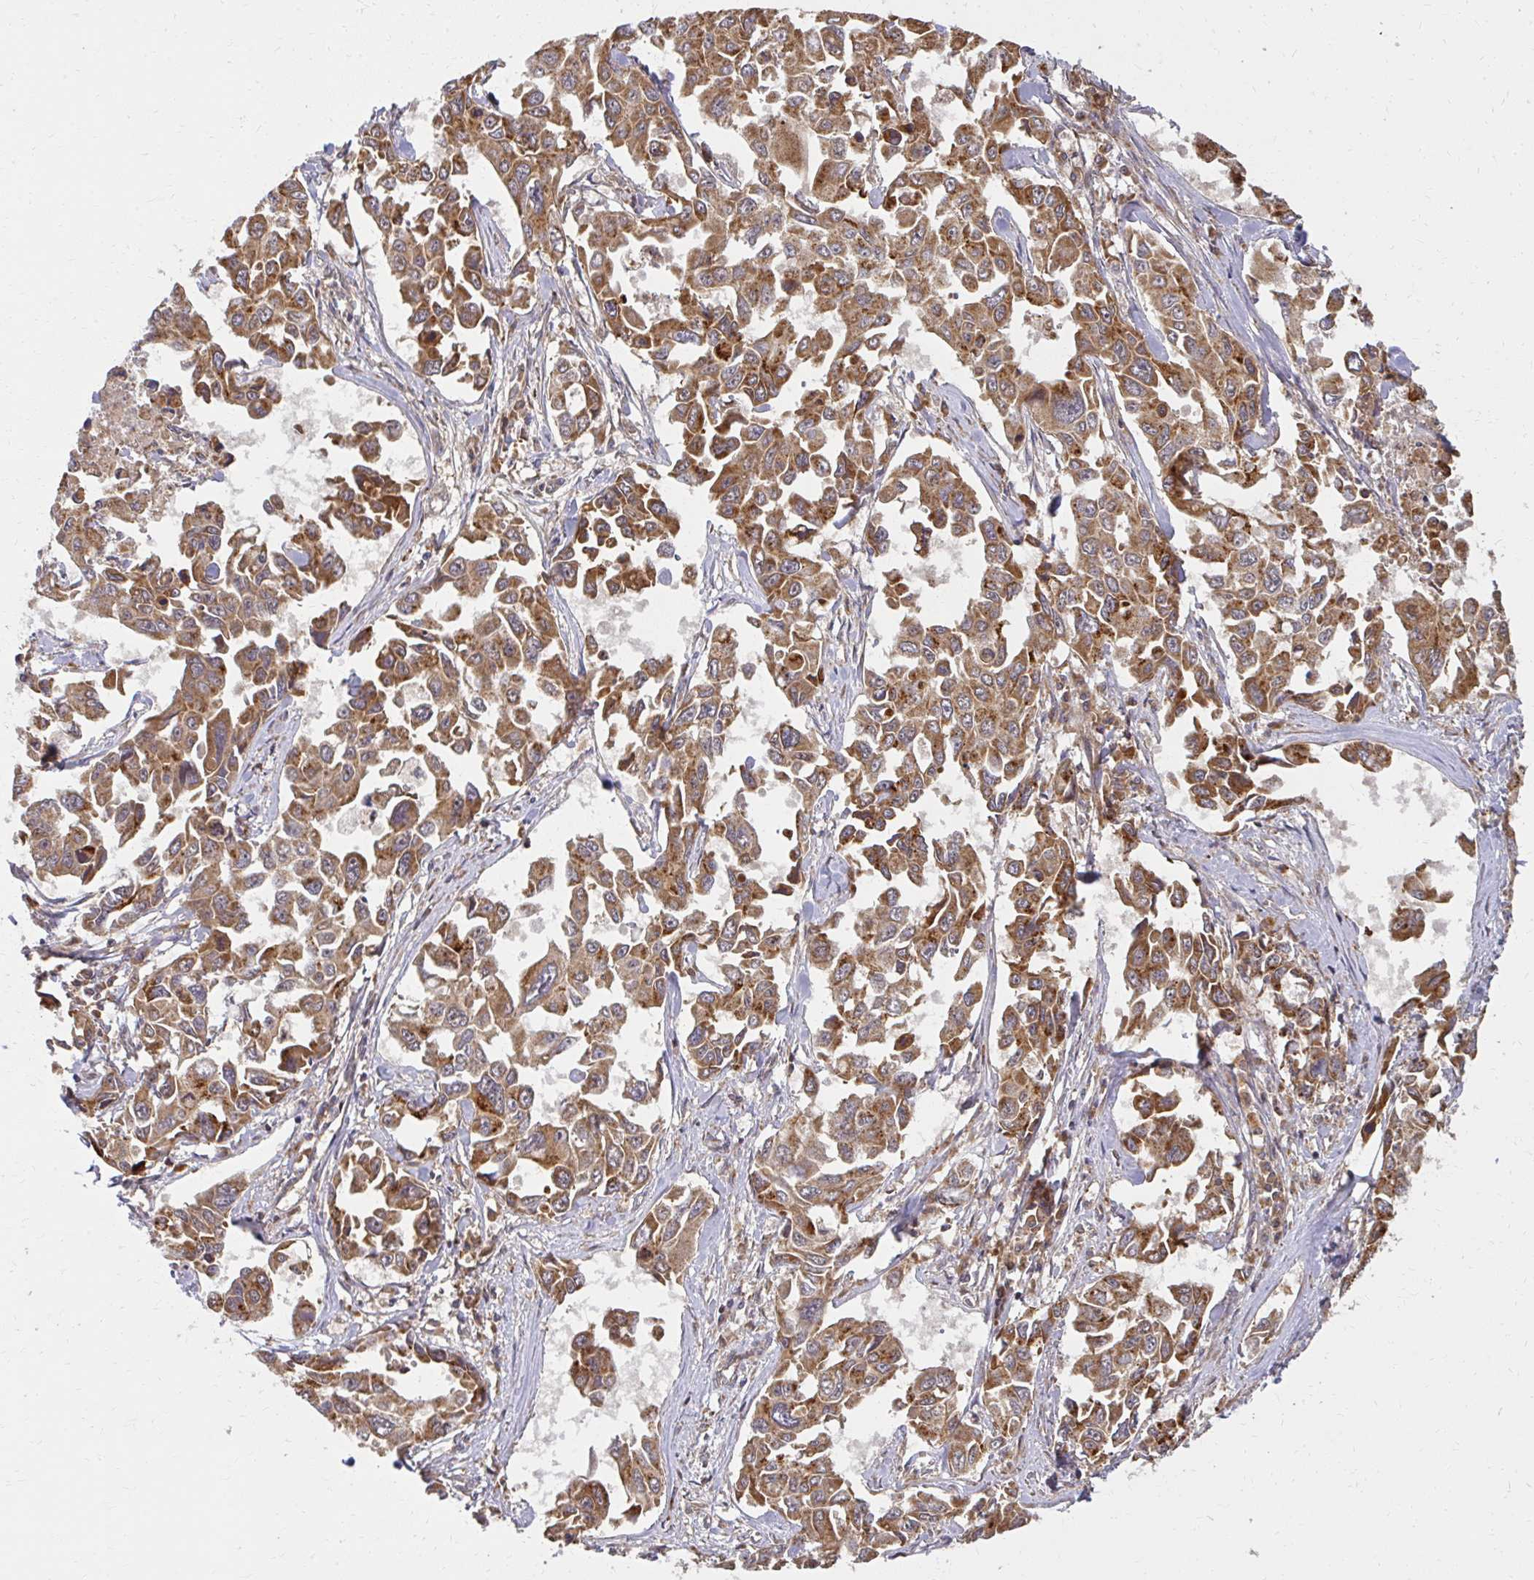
{"staining": {"intensity": "moderate", "quantity": ">75%", "location": "cytoplasmic/membranous"}, "tissue": "lung cancer", "cell_type": "Tumor cells", "image_type": "cancer", "snomed": [{"axis": "morphology", "description": "Adenocarcinoma, NOS"}, {"axis": "topography", "description": "Lung"}], "caption": "Protein staining of lung cancer tissue demonstrates moderate cytoplasmic/membranous expression in approximately >75% of tumor cells. (Stains: DAB in brown, nuclei in blue, Microscopy: brightfield microscopy at high magnification).", "gene": "GNS", "patient": {"sex": "male", "age": 64}}